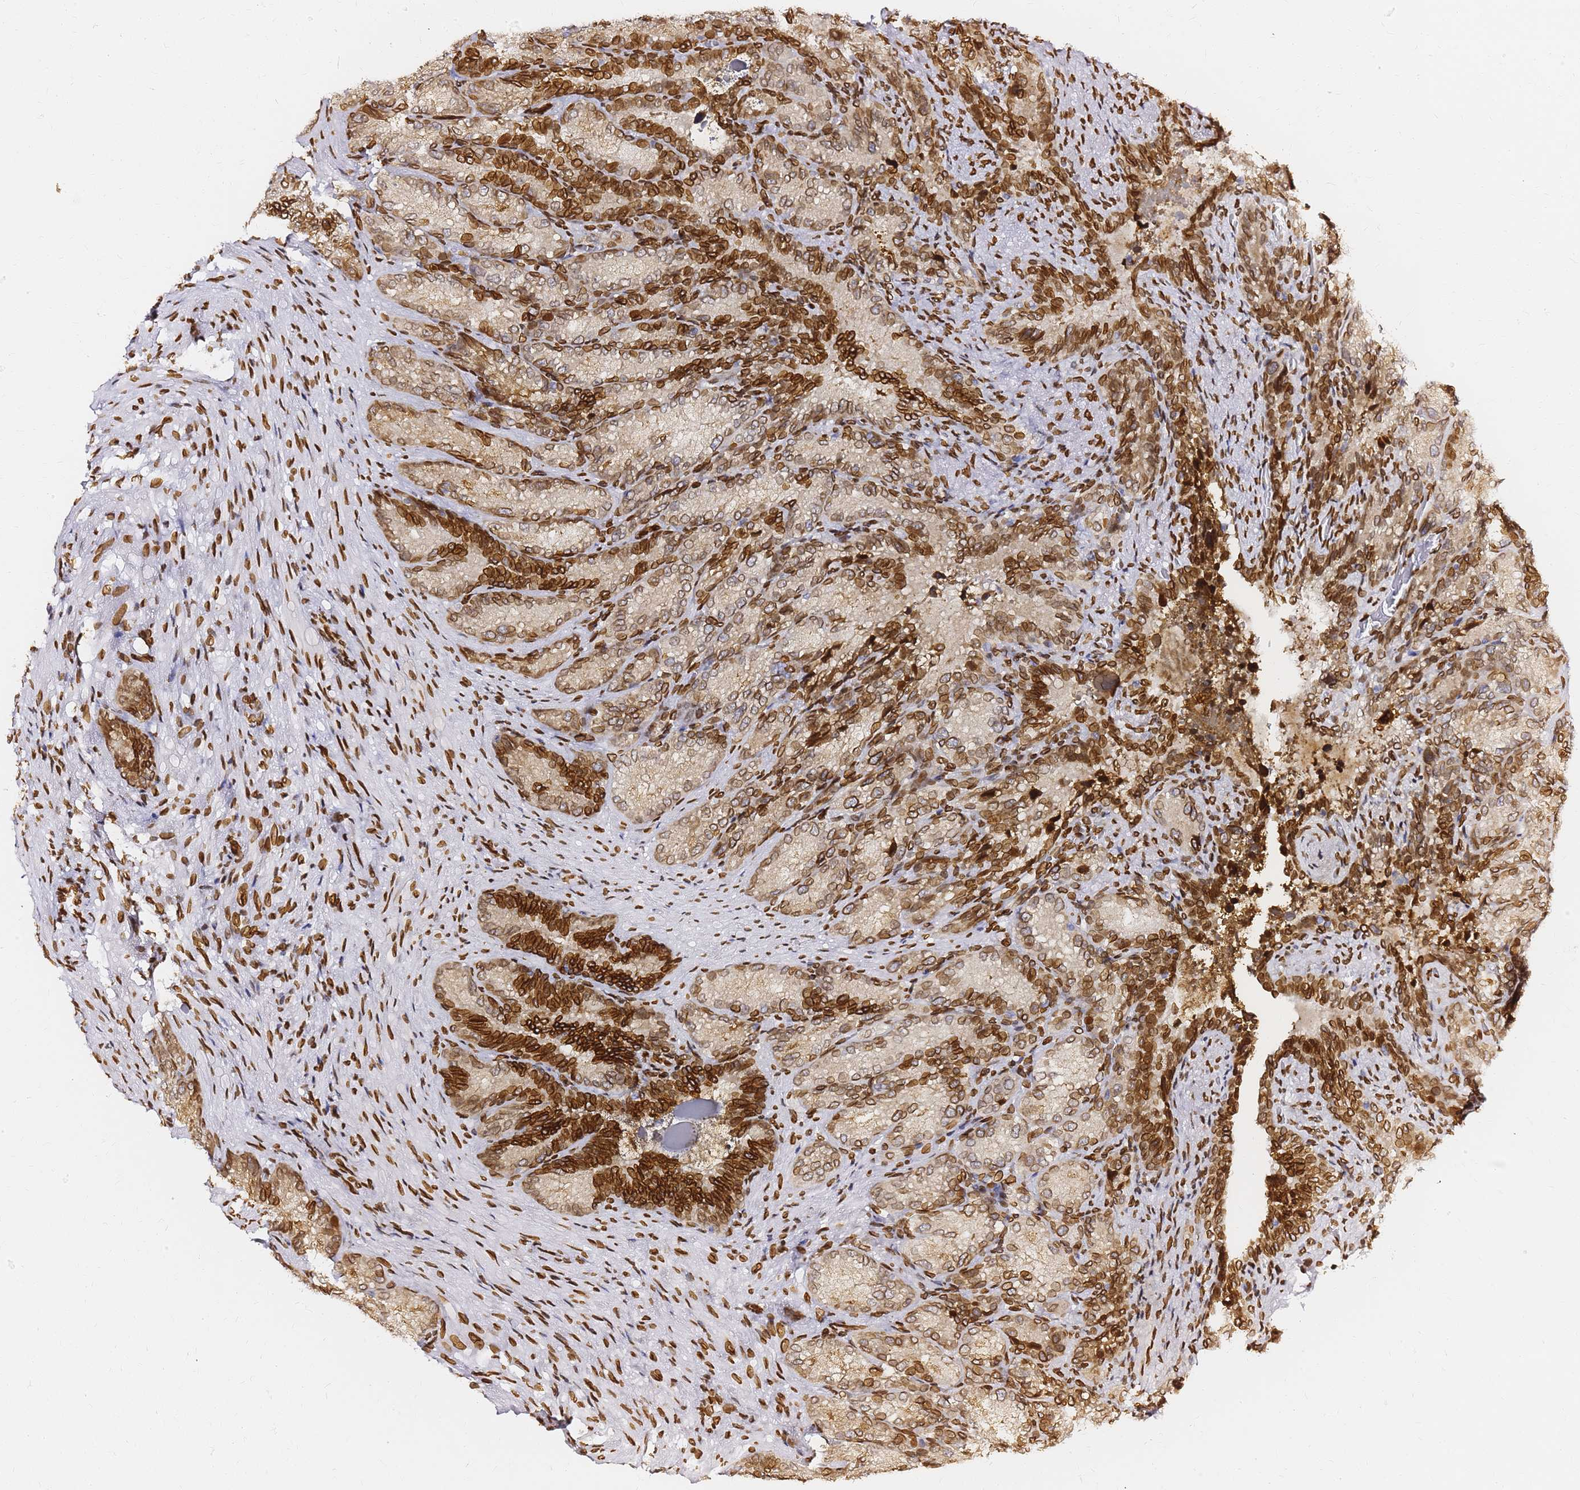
{"staining": {"intensity": "strong", "quantity": ">75%", "location": "cytoplasmic/membranous,nuclear"}, "tissue": "seminal vesicle", "cell_type": "Glandular cells", "image_type": "normal", "snomed": [{"axis": "morphology", "description": "Normal tissue, NOS"}, {"axis": "topography", "description": "Seminal veicle"}], "caption": "Normal seminal vesicle shows strong cytoplasmic/membranous,nuclear positivity in approximately >75% of glandular cells, visualized by immunohistochemistry.", "gene": "C6orf141", "patient": {"sex": "male", "age": 58}}